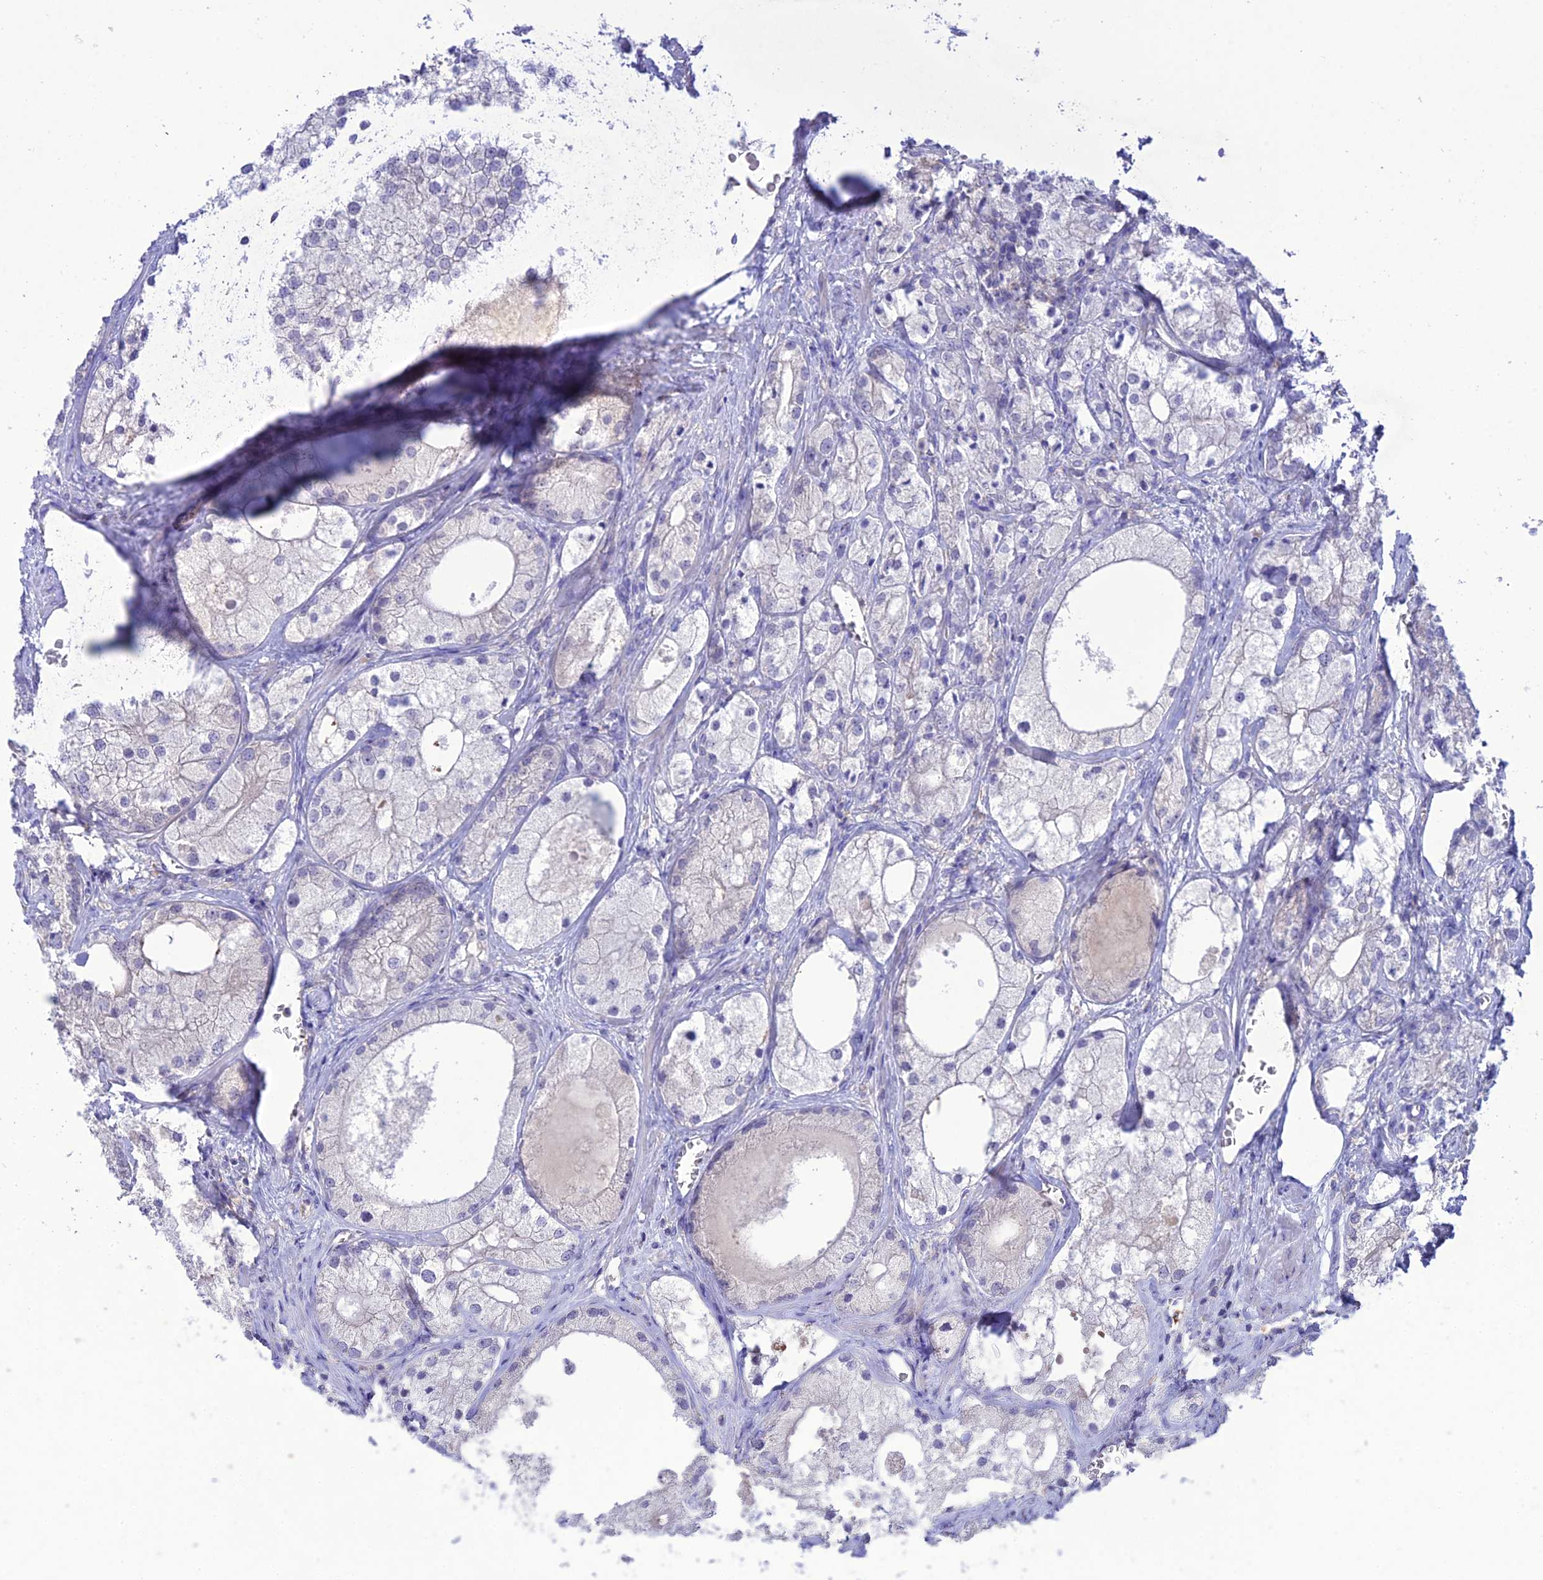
{"staining": {"intensity": "negative", "quantity": "none", "location": "none"}, "tissue": "prostate cancer", "cell_type": "Tumor cells", "image_type": "cancer", "snomed": [{"axis": "morphology", "description": "Adenocarcinoma, Low grade"}, {"axis": "topography", "description": "Prostate"}], "caption": "This is an immunohistochemistry image of prostate low-grade adenocarcinoma. There is no positivity in tumor cells.", "gene": "SNX24", "patient": {"sex": "male", "age": 69}}